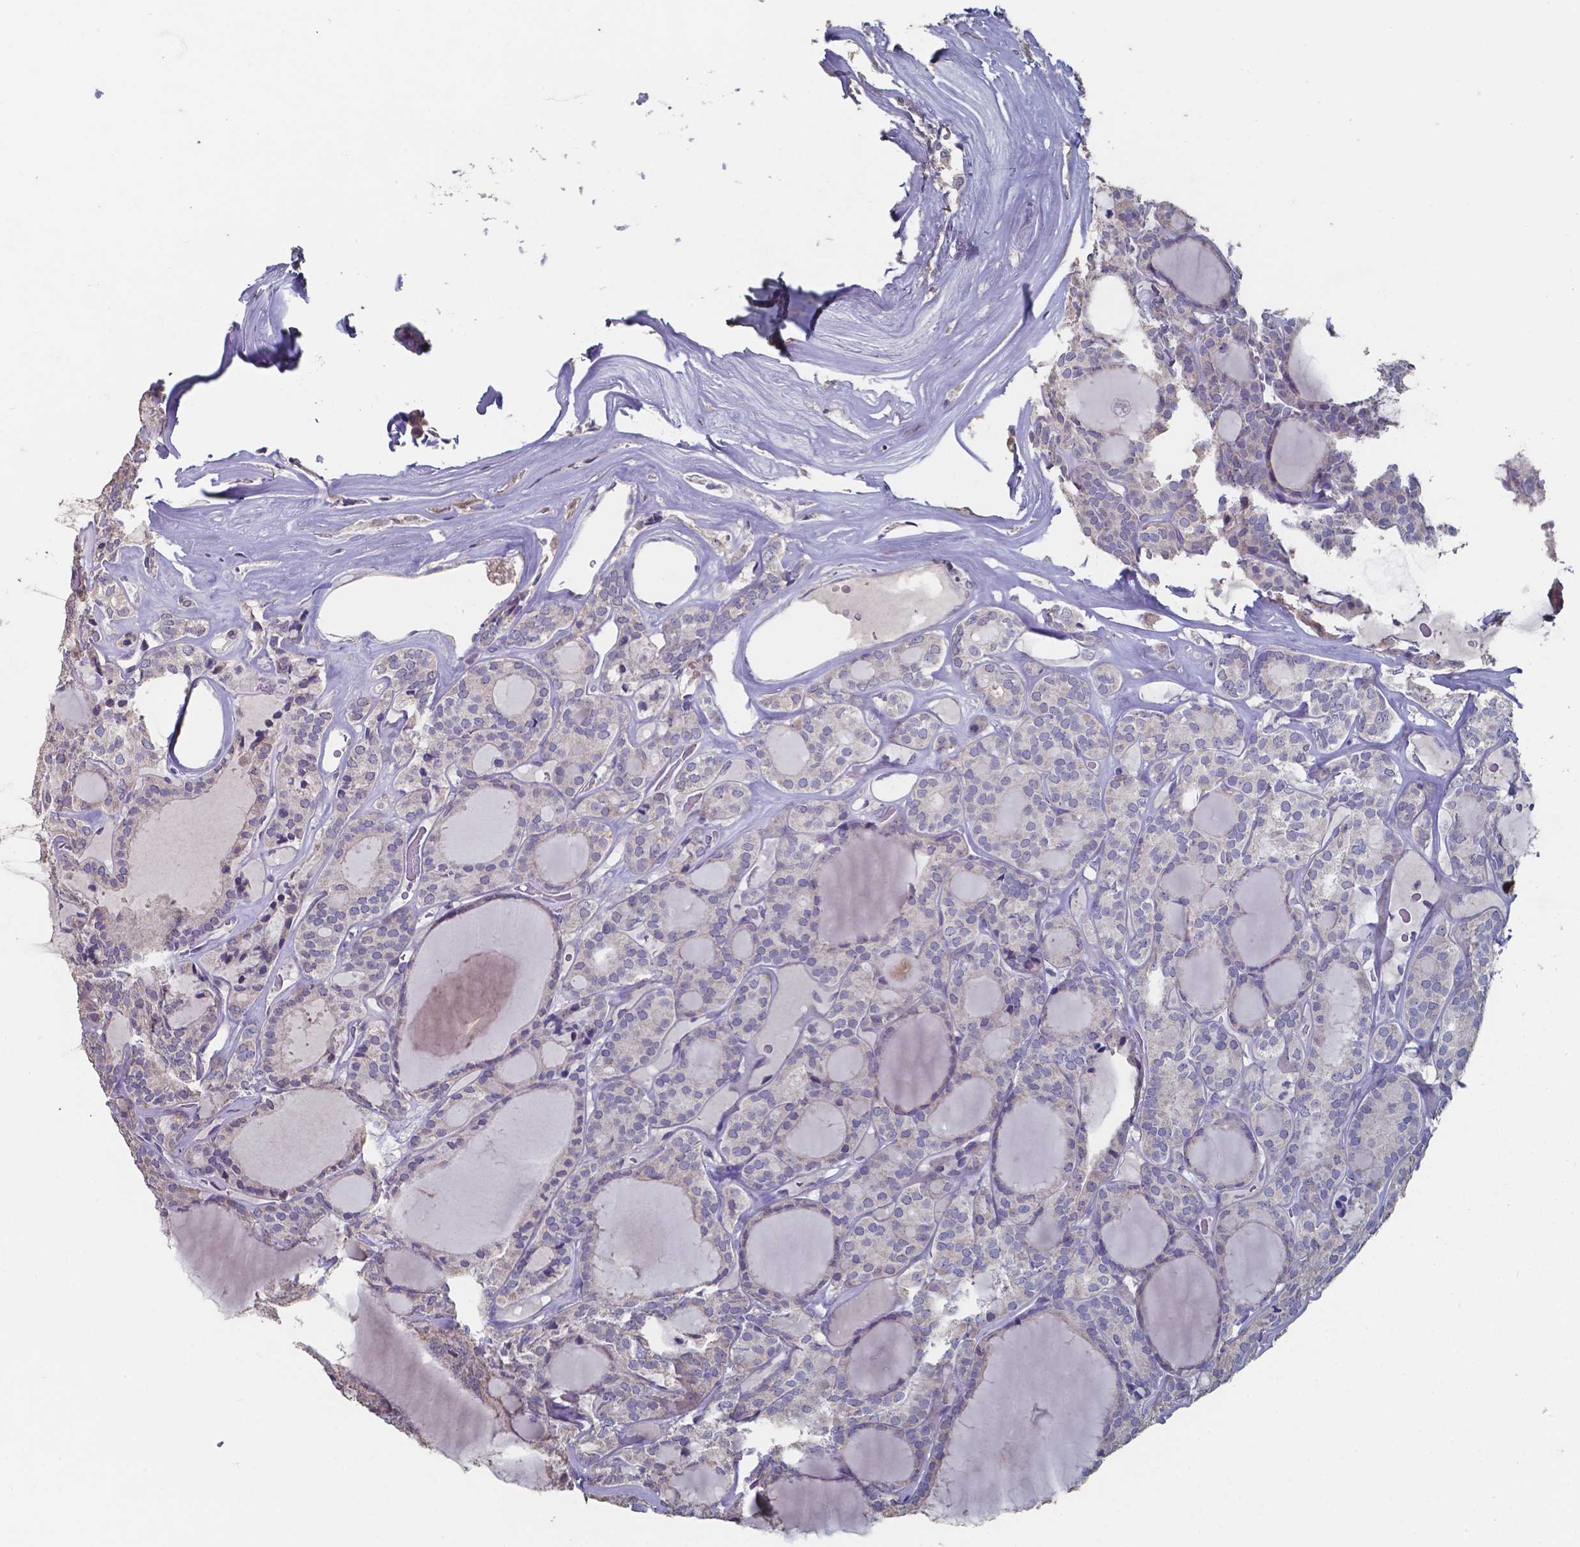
{"staining": {"intensity": "negative", "quantity": "none", "location": "none"}, "tissue": "thyroid cancer", "cell_type": "Tumor cells", "image_type": "cancer", "snomed": [{"axis": "morphology", "description": "Follicular adenoma carcinoma, NOS"}, {"axis": "topography", "description": "Thyroid gland"}], "caption": "Histopathology image shows no protein positivity in tumor cells of thyroid follicular adenoma carcinoma tissue.", "gene": "FOXJ1", "patient": {"sex": "male", "age": 74}}